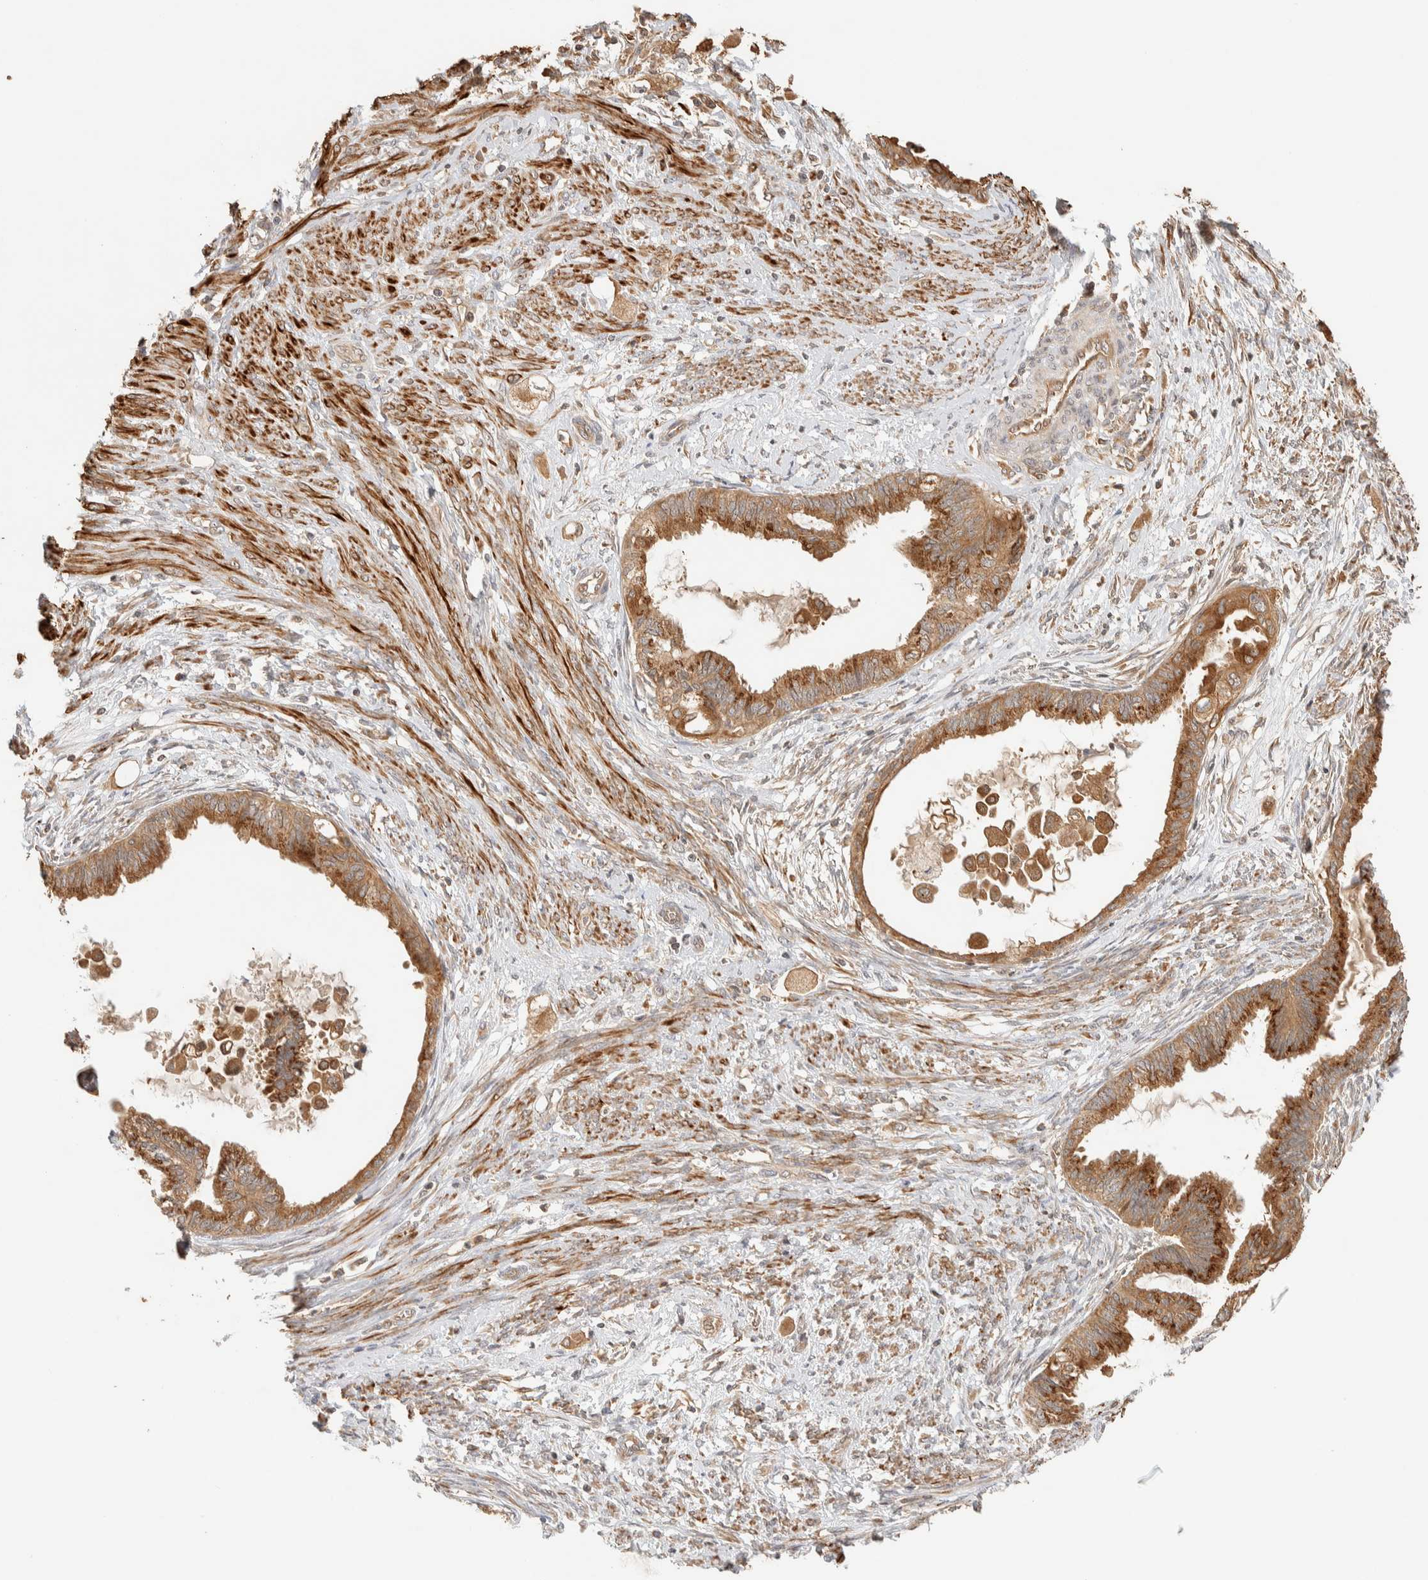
{"staining": {"intensity": "moderate", "quantity": ">75%", "location": "cytoplasmic/membranous"}, "tissue": "cervical cancer", "cell_type": "Tumor cells", "image_type": "cancer", "snomed": [{"axis": "morphology", "description": "Normal tissue, NOS"}, {"axis": "morphology", "description": "Adenocarcinoma, NOS"}, {"axis": "topography", "description": "Cervix"}, {"axis": "topography", "description": "Endometrium"}], "caption": "DAB immunohistochemical staining of human cervical adenocarcinoma shows moderate cytoplasmic/membranous protein expression in about >75% of tumor cells.", "gene": "TTI2", "patient": {"sex": "female", "age": 86}}